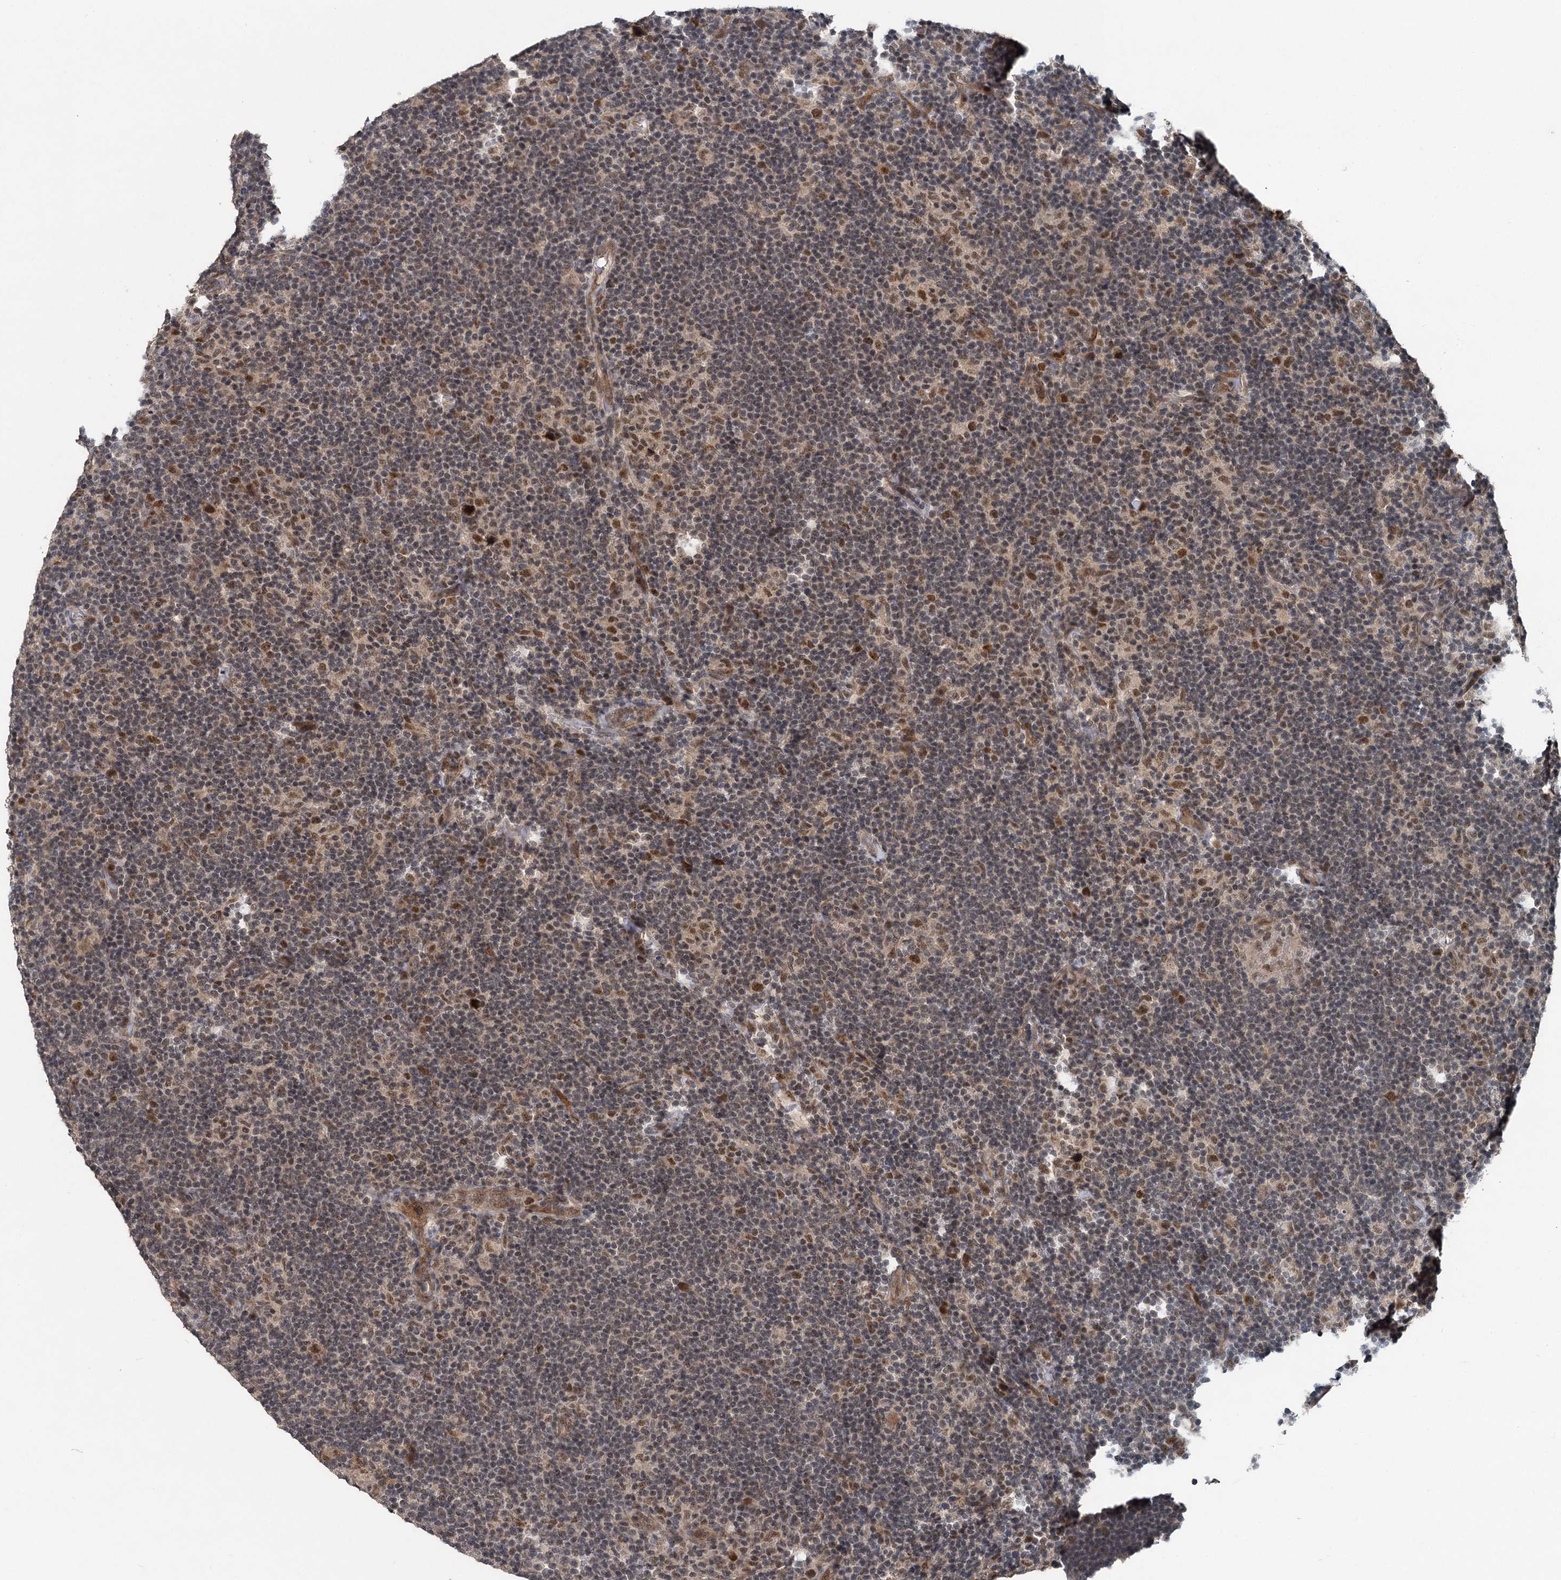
{"staining": {"intensity": "moderate", "quantity": ">75%", "location": "nuclear"}, "tissue": "lymphoma", "cell_type": "Tumor cells", "image_type": "cancer", "snomed": [{"axis": "morphology", "description": "Hodgkin's disease, NOS"}, {"axis": "topography", "description": "Lymph node"}], "caption": "Lymphoma stained with DAB (3,3'-diaminobenzidine) IHC shows medium levels of moderate nuclear positivity in approximately >75% of tumor cells.", "gene": "RITA1", "patient": {"sex": "female", "age": 57}}